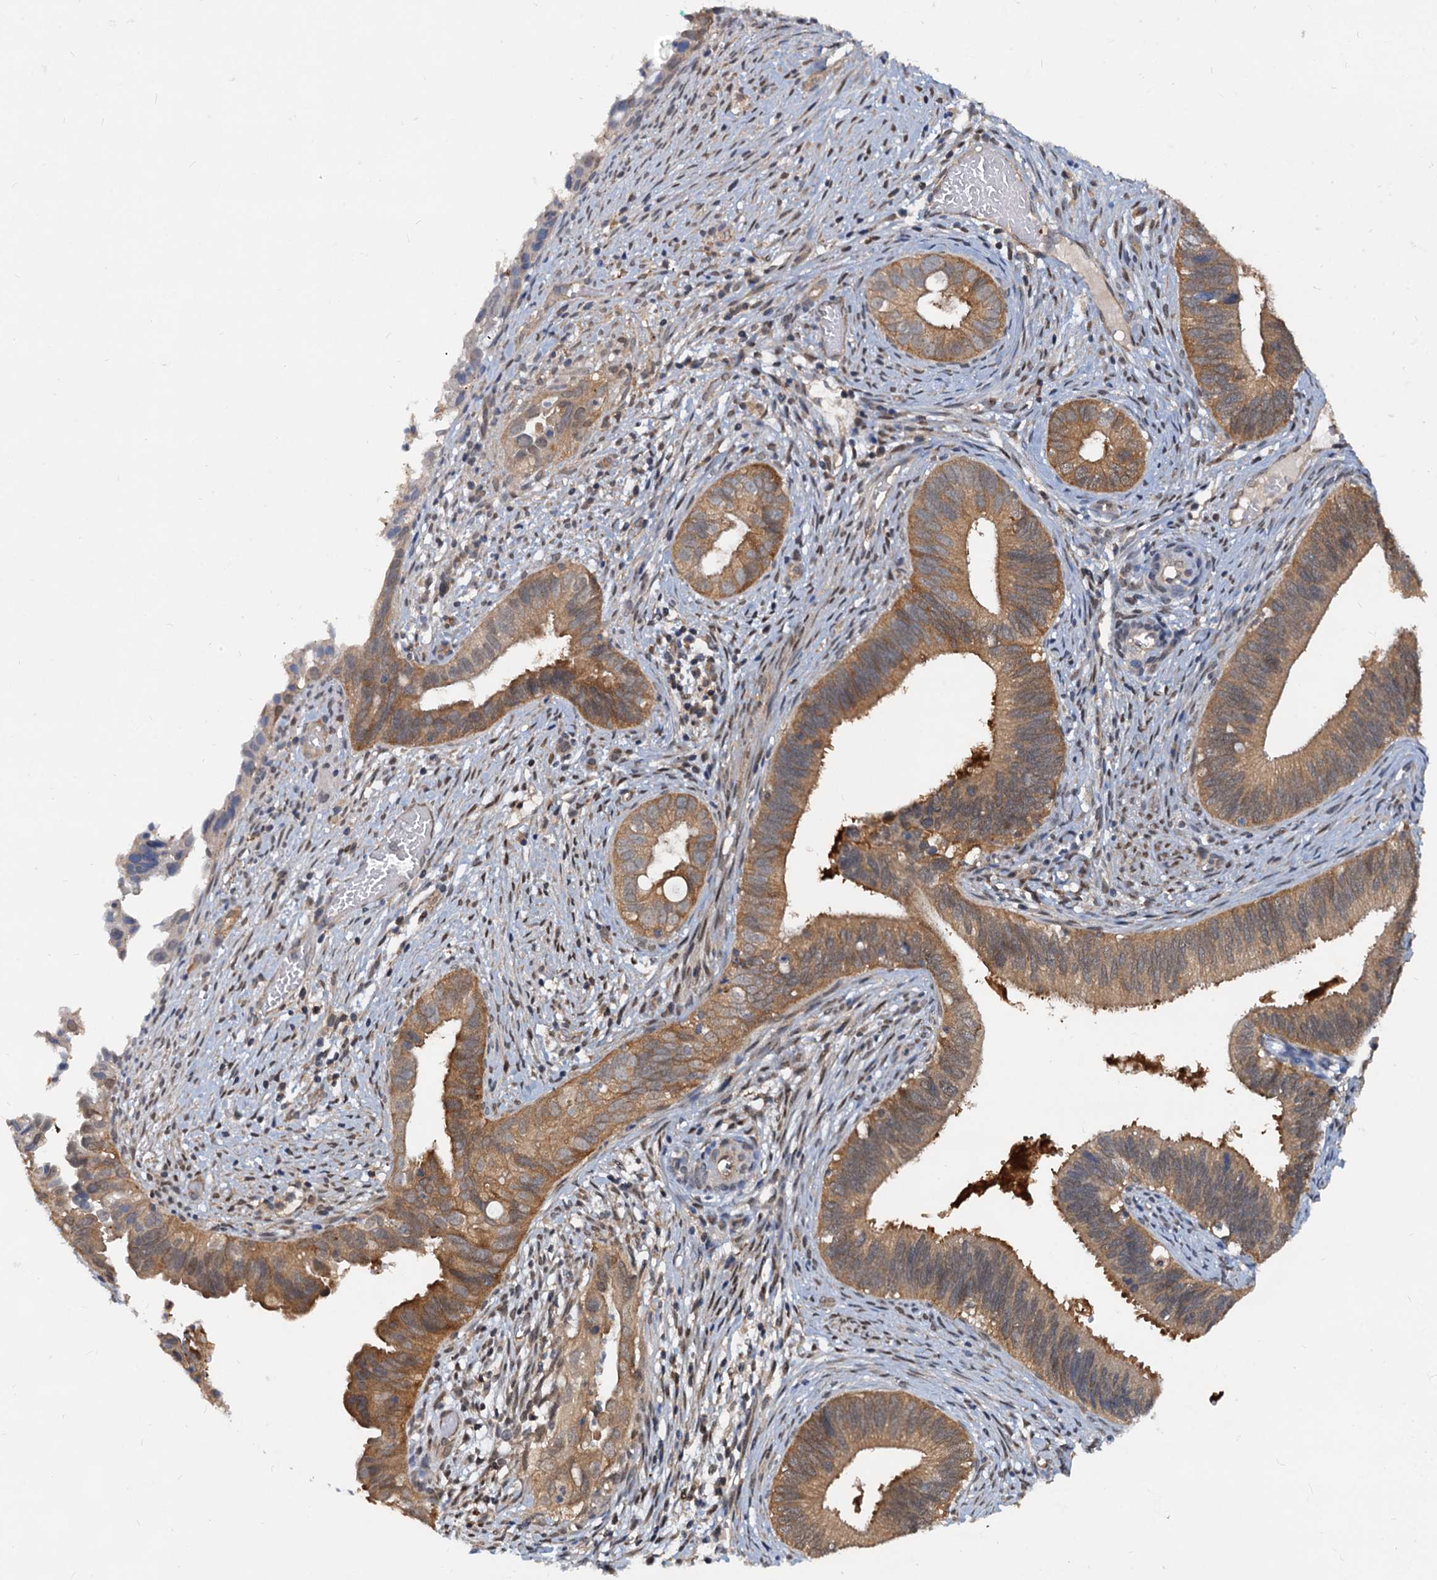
{"staining": {"intensity": "moderate", "quantity": ">75%", "location": "cytoplasmic/membranous"}, "tissue": "cervical cancer", "cell_type": "Tumor cells", "image_type": "cancer", "snomed": [{"axis": "morphology", "description": "Adenocarcinoma, NOS"}, {"axis": "topography", "description": "Cervix"}], "caption": "IHC (DAB) staining of human cervical cancer (adenocarcinoma) exhibits moderate cytoplasmic/membranous protein positivity in approximately >75% of tumor cells.", "gene": "PTGES3", "patient": {"sex": "female", "age": 42}}